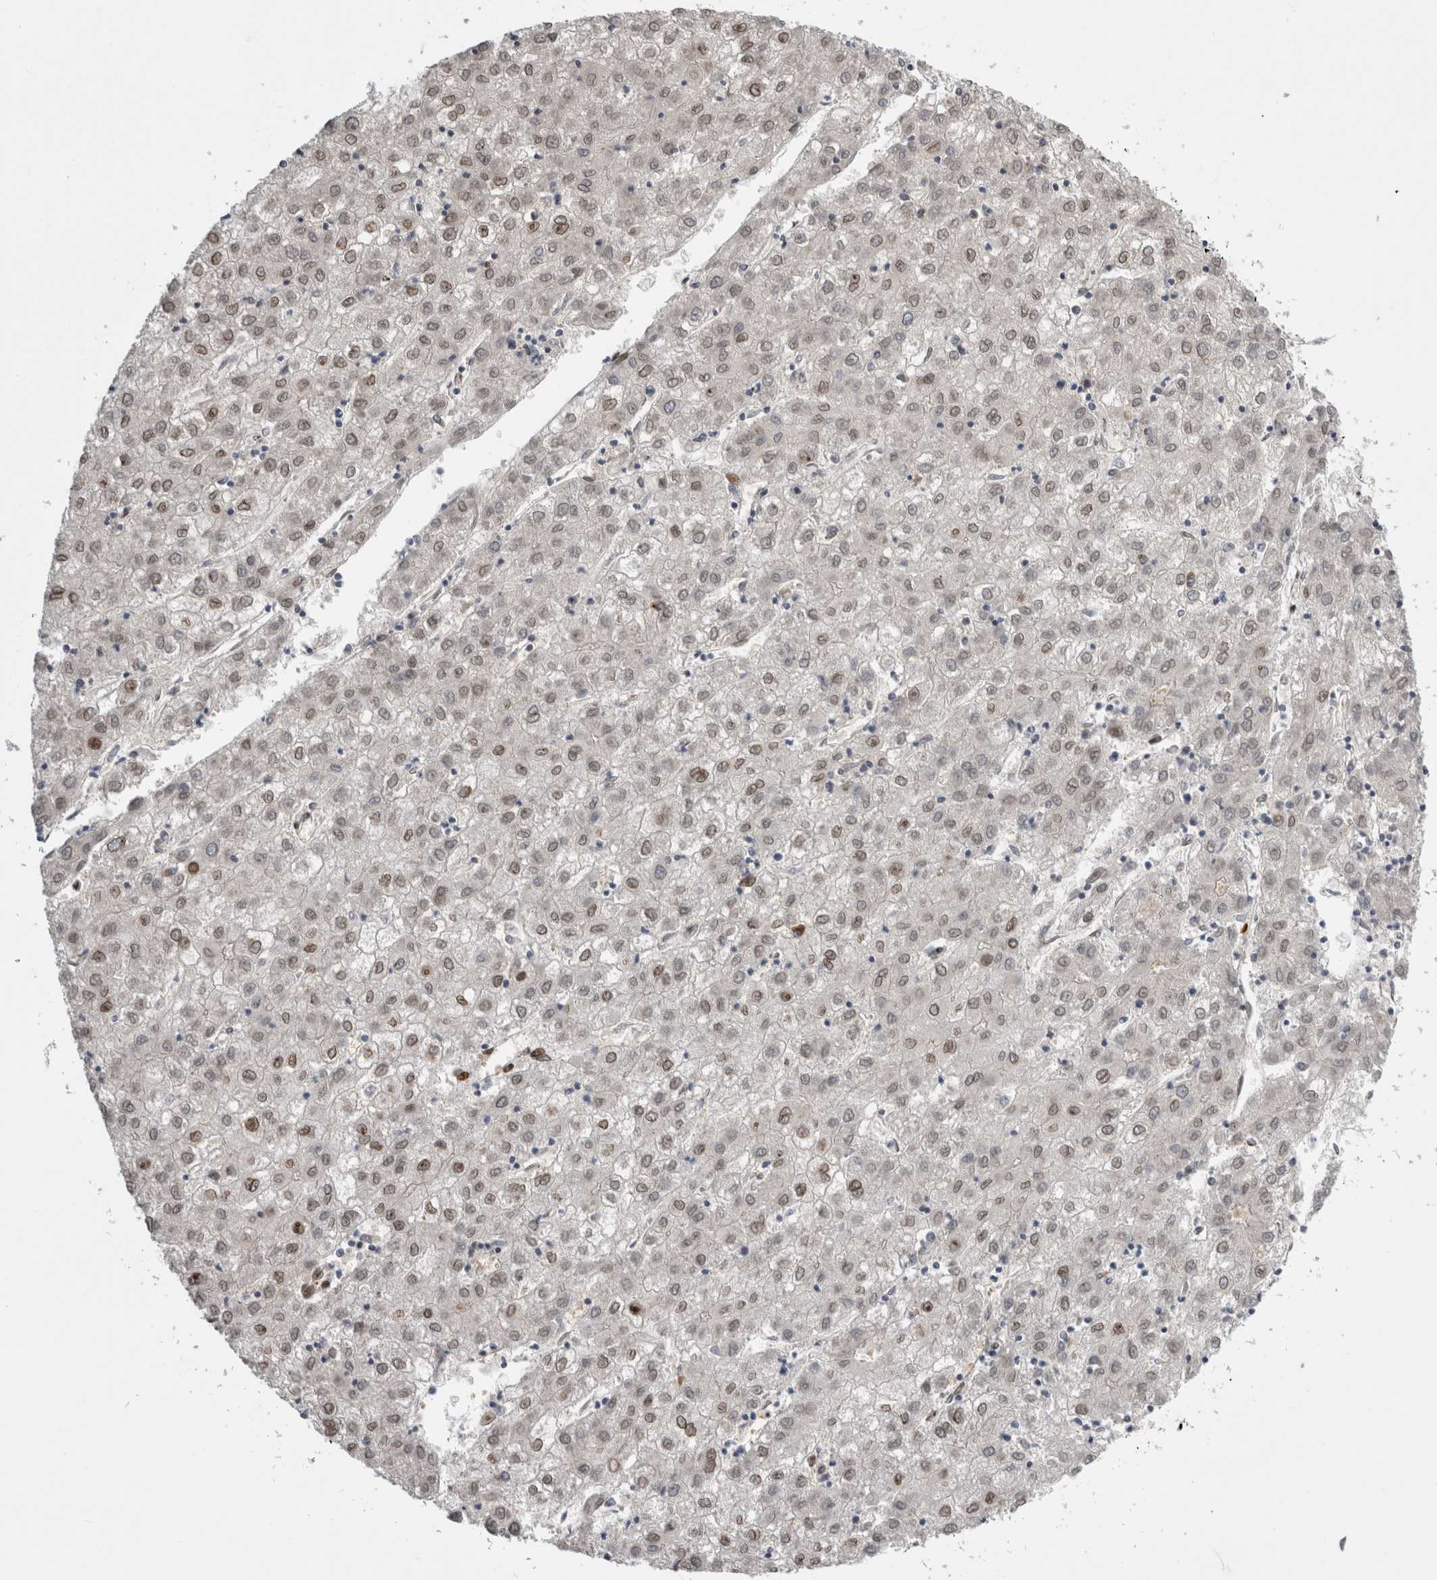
{"staining": {"intensity": "weak", "quantity": ">75%", "location": "nuclear"}, "tissue": "liver cancer", "cell_type": "Tumor cells", "image_type": "cancer", "snomed": [{"axis": "morphology", "description": "Carcinoma, Hepatocellular, NOS"}, {"axis": "topography", "description": "Liver"}], "caption": "Human liver hepatocellular carcinoma stained with a brown dye shows weak nuclear positive positivity in approximately >75% of tumor cells.", "gene": "DMTN", "patient": {"sex": "male", "age": 72}}